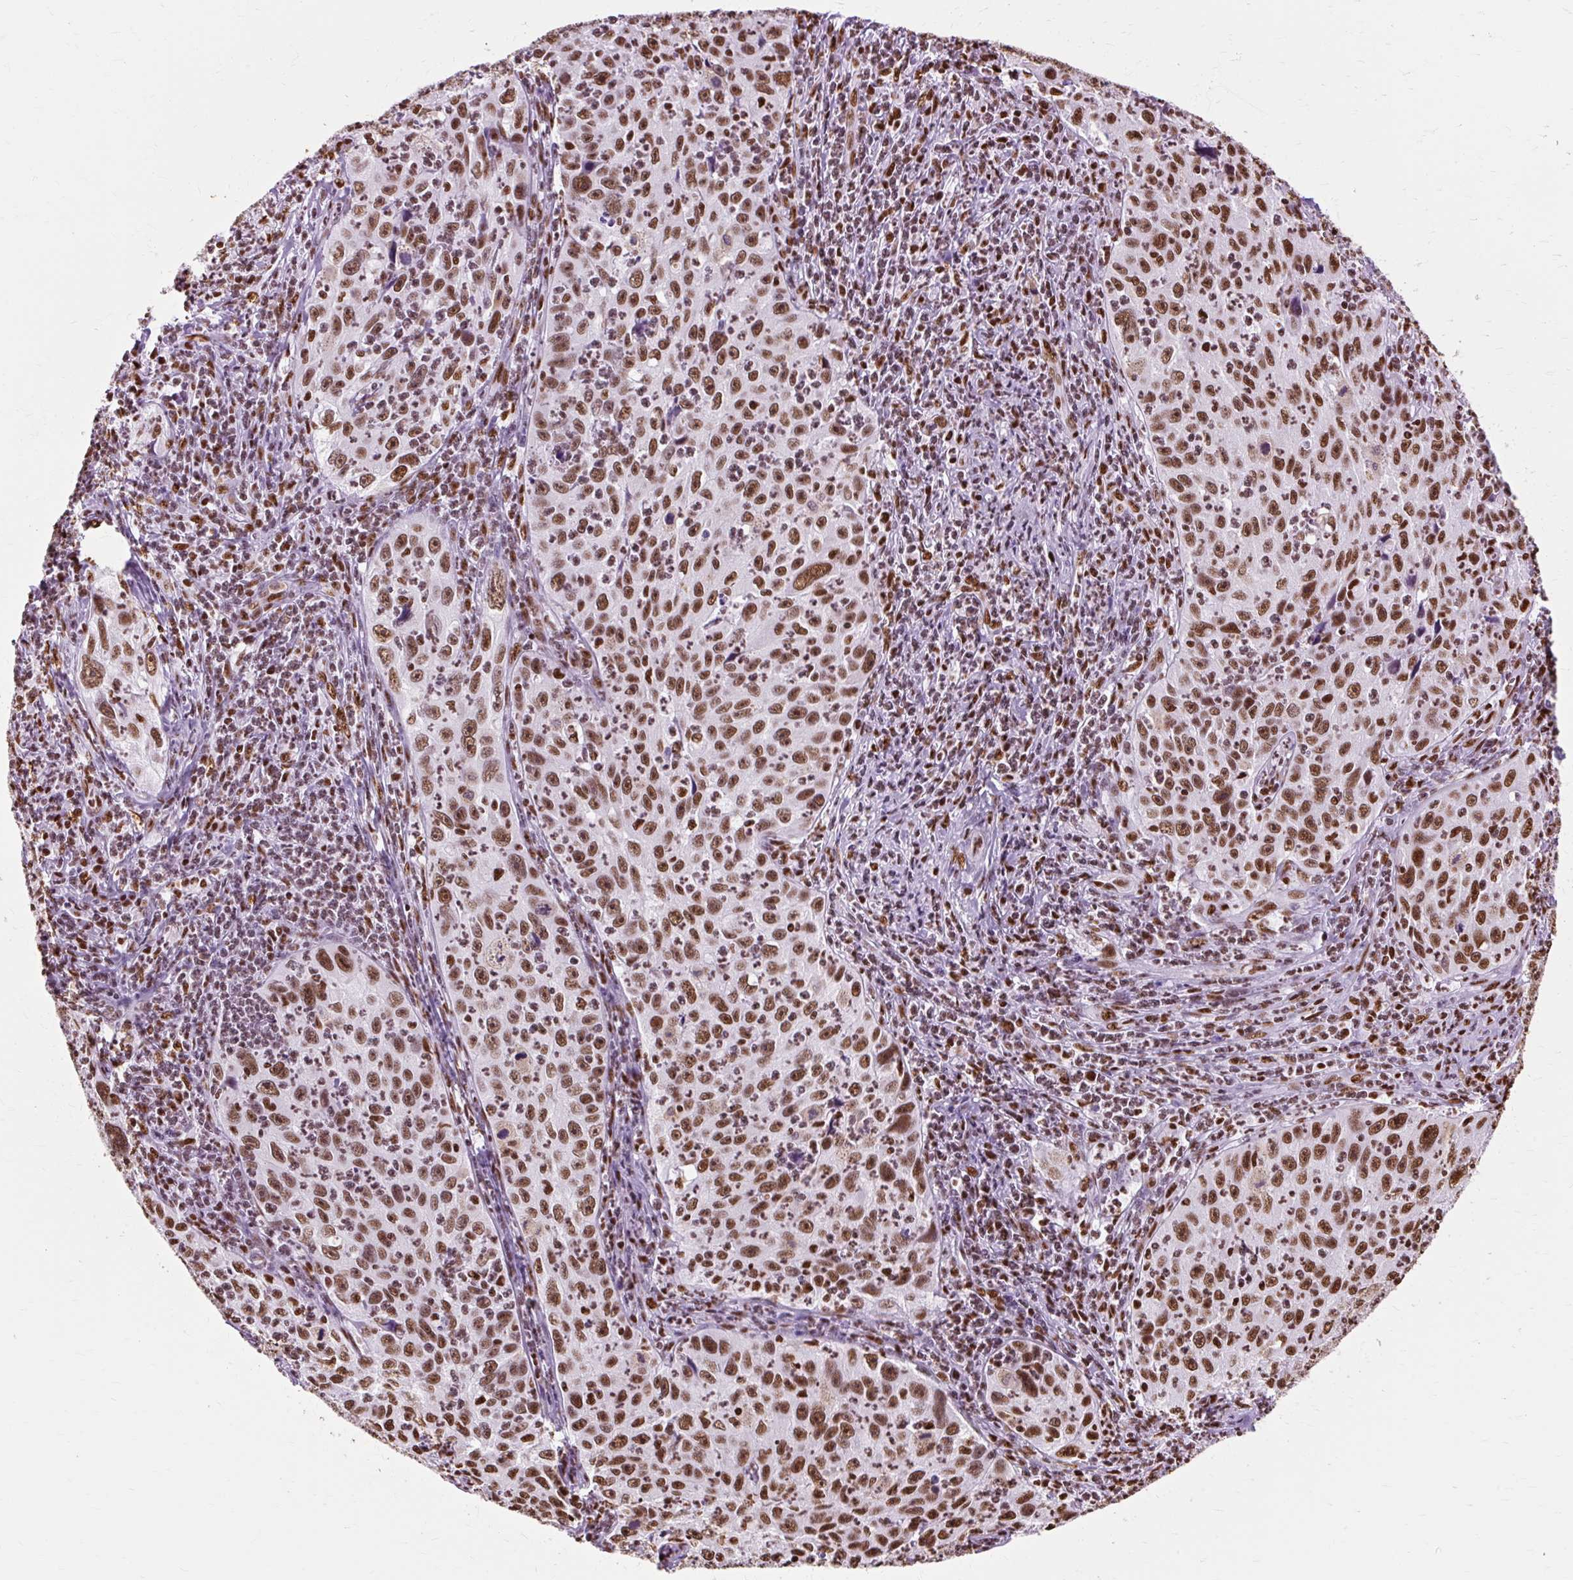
{"staining": {"intensity": "strong", "quantity": ">75%", "location": "nuclear"}, "tissue": "cervical cancer", "cell_type": "Tumor cells", "image_type": "cancer", "snomed": [{"axis": "morphology", "description": "Squamous cell carcinoma, NOS"}, {"axis": "topography", "description": "Cervix"}], "caption": "Strong nuclear protein positivity is identified in about >75% of tumor cells in cervical squamous cell carcinoma. The protein of interest is stained brown, and the nuclei are stained in blue (DAB IHC with brightfield microscopy, high magnification).", "gene": "XRCC6", "patient": {"sex": "female", "age": 30}}